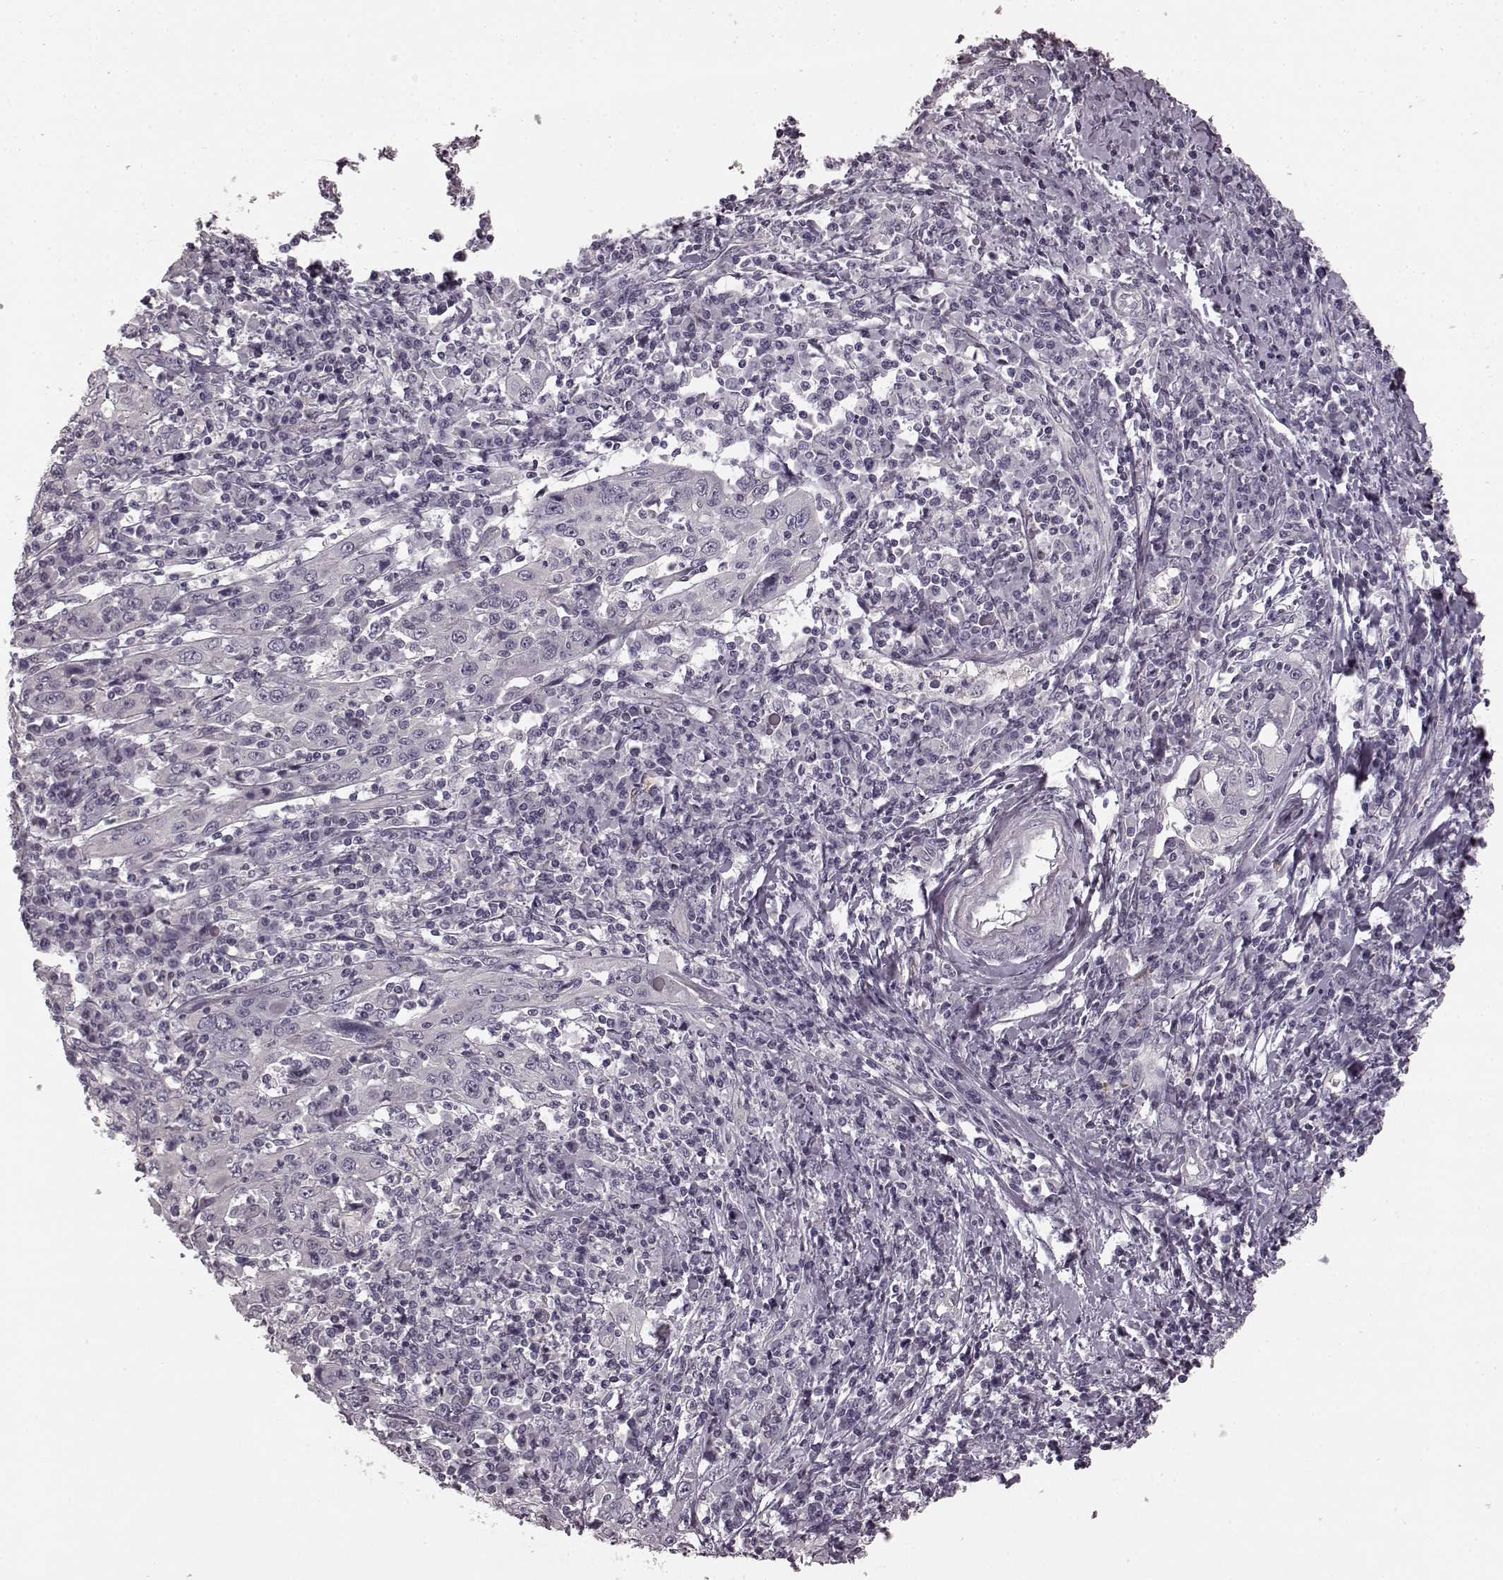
{"staining": {"intensity": "negative", "quantity": "none", "location": "none"}, "tissue": "cervical cancer", "cell_type": "Tumor cells", "image_type": "cancer", "snomed": [{"axis": "morphology", "description": "Squamous cell carcinoma, NOS"}, {"axis": "topography", "description": "Cervix"}], "caption": "High power microscopy photomicrograph of an immunohistochemistry photomicrograph of cervical cancer (squamous cell carcinoma), revealing no significant staining in tumor cells.", "gene": "PRKCE", "patient": {"sex": "female", "age": 46}}